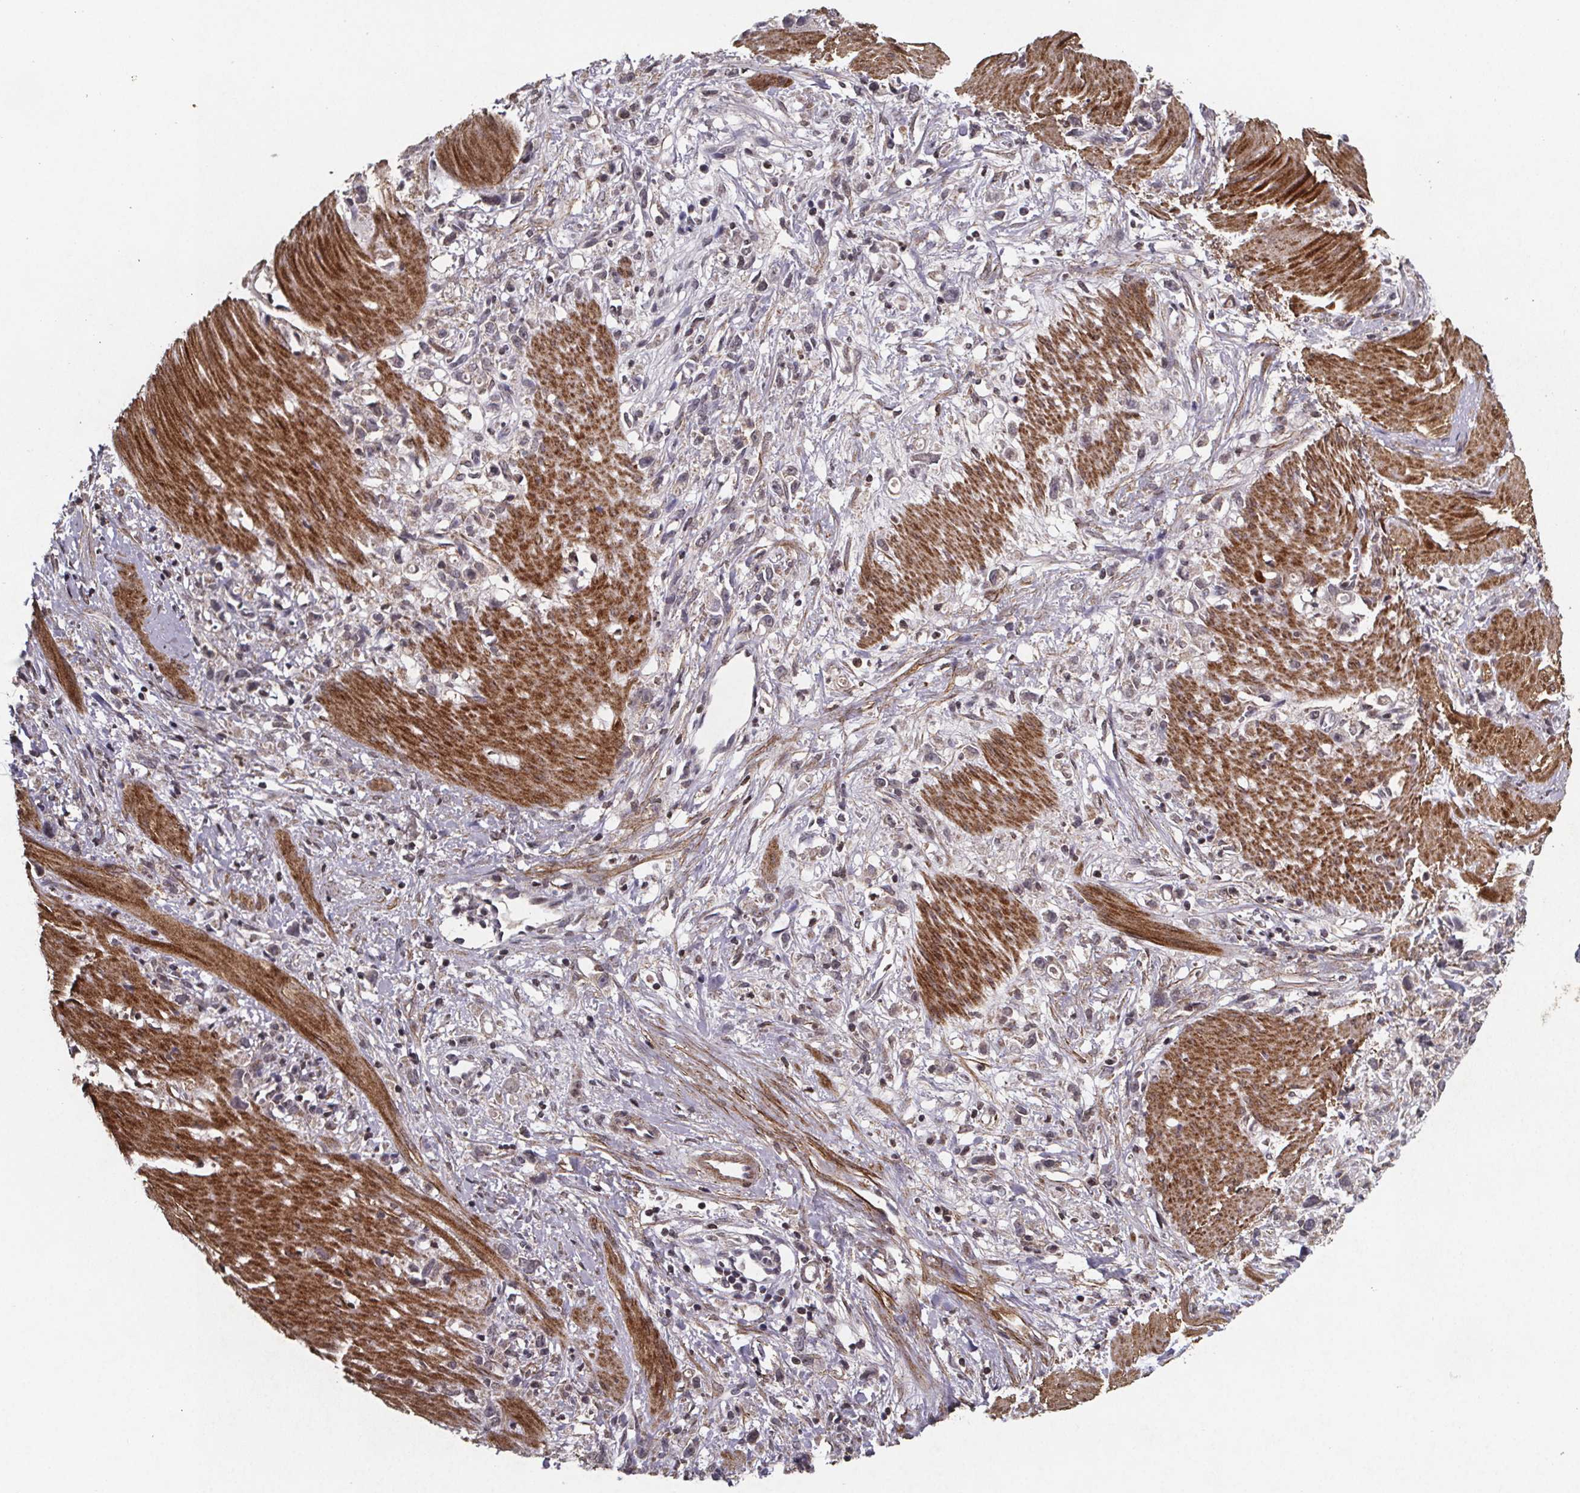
{"staining": {"intensity": "negative", "quantity": "none", "location": "none"}, "tissue": "stomach cancer", "cell_type": "Tumor cells", "image_type": "cancer", "snomed": [{"axis": "morphology", "description": "Adenocarcinoma, NOS"}, {"axis": "topography", "description": "Stomach"}], "caption": "Human stomach cancer (adenocarcinoma) stained for a protein using IHC reveals no expression in tumor cells.", "gene": "PALLD", "patient": {"sex": "female", "age": 59}}